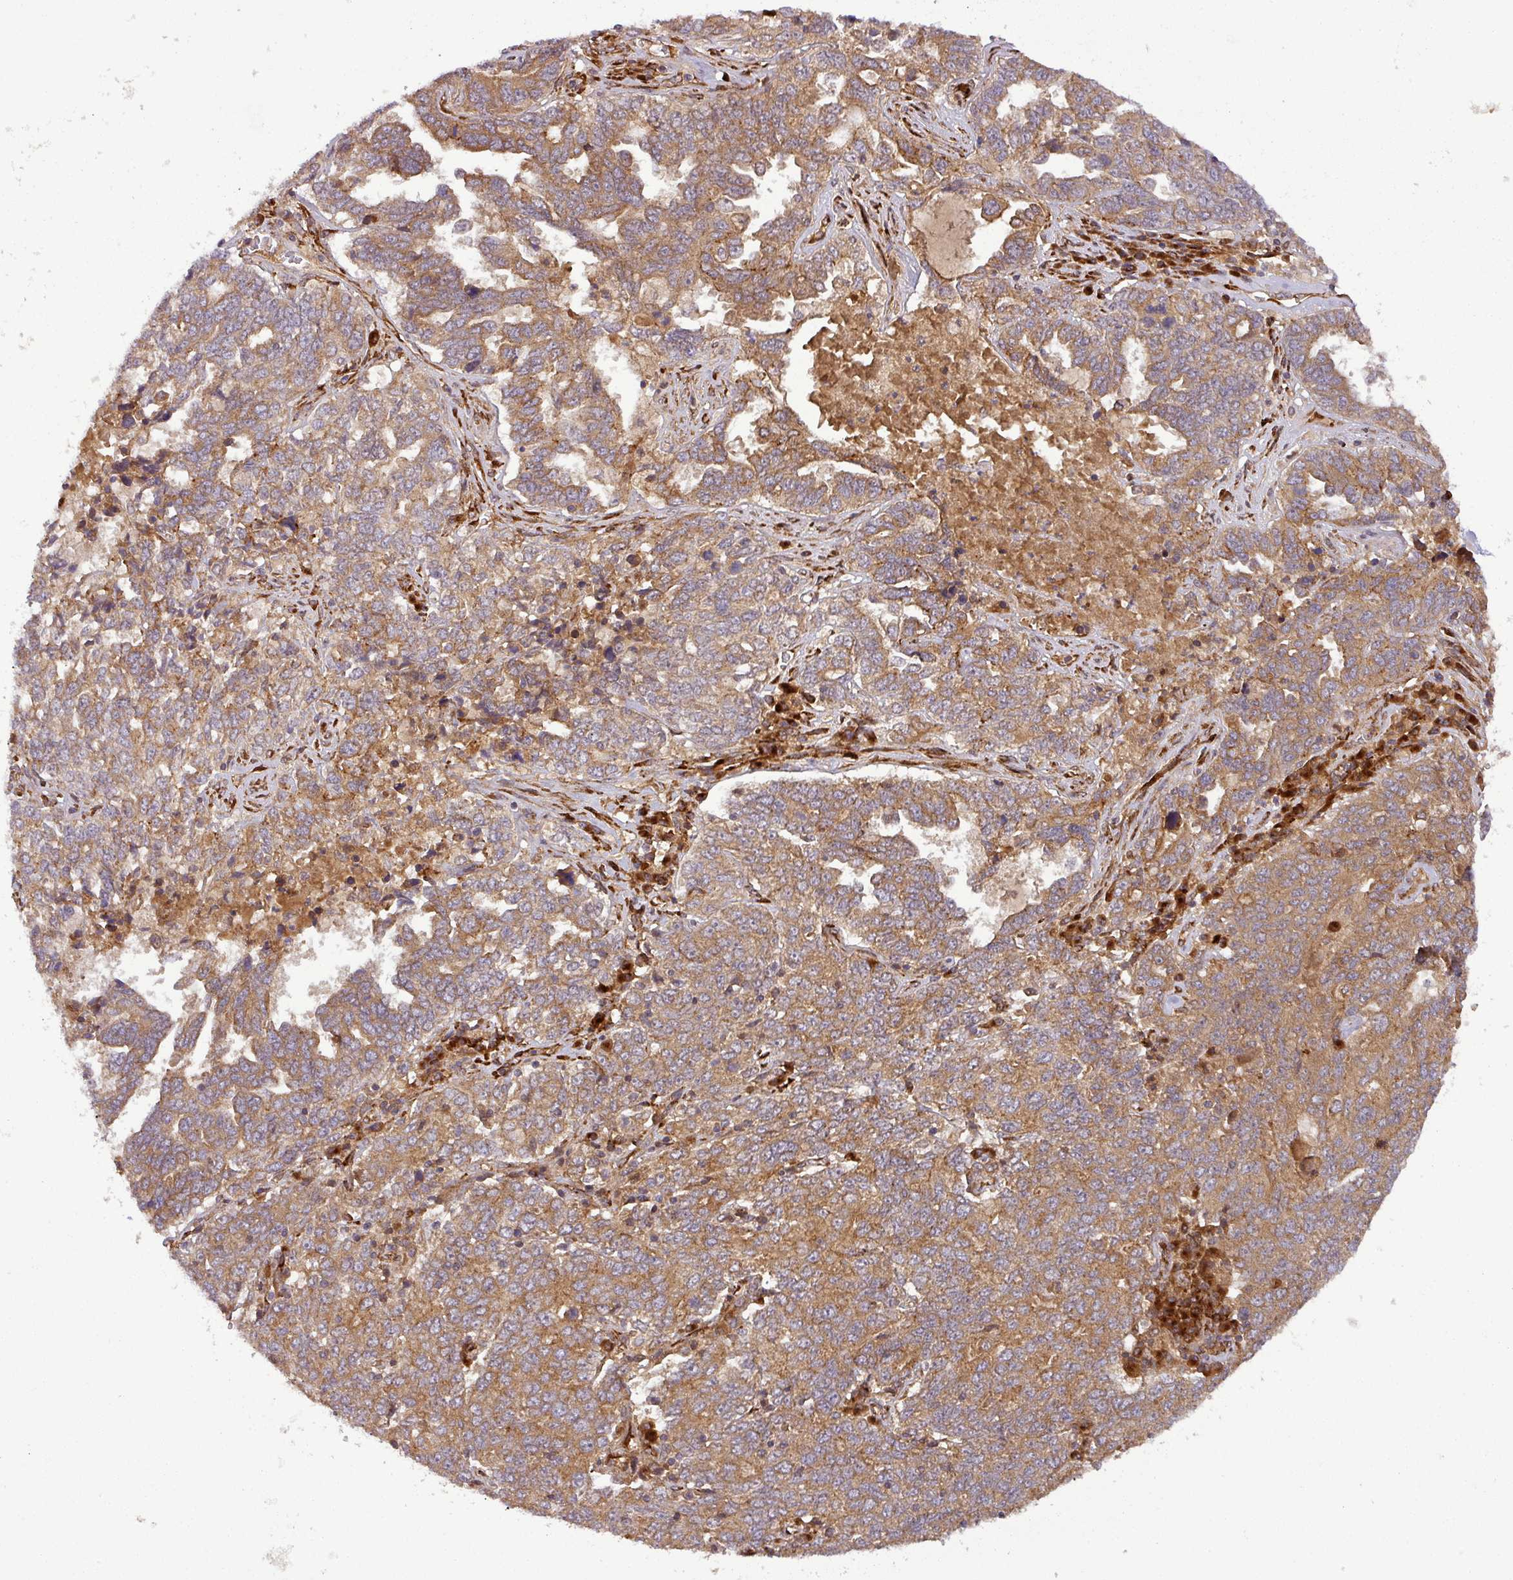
{"staining": {"intensity": "moderate", "quantity": ">75%", "location": "cytoplasmic/membranous"}, "tissue": "ovarian cancer", "cell_type": "Tumor cells", "image_type": "cancer", "snomed": [{"axis": "morphology", "description": "Carcinoma, endometroid"}, {"axis": "topography", "description": "Ovary"}], "caption": "Moderate cytoplasmic/membranous protein expression is identified in about >75% of tumor cells in endometroid carcinoma (ovarian).", "gene": "ART1", "patient": {"sex": "female", "age": 62}}